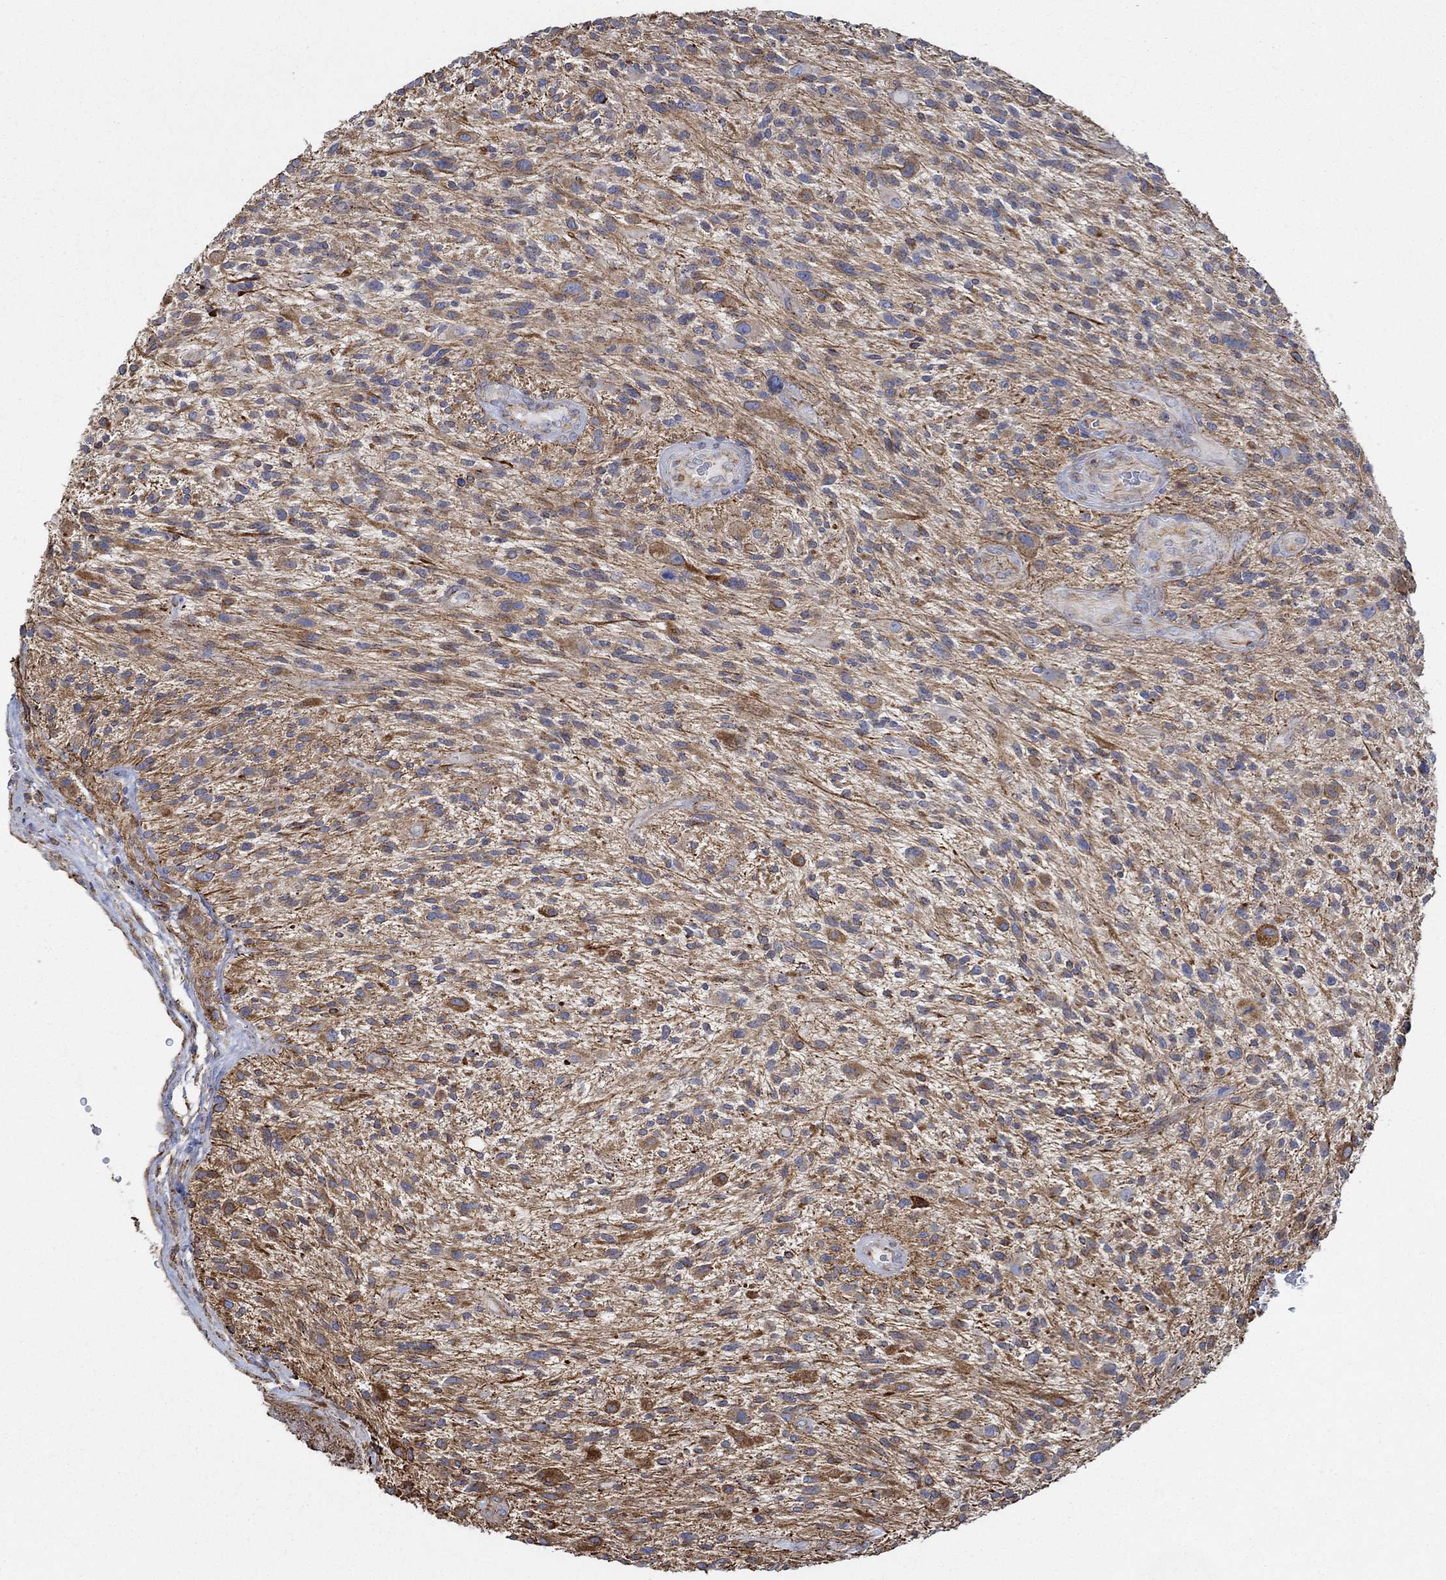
{"staining": {"intensity": "strong", "quantity": "<25%", "location": "cytoplasmic/membranous"}, "tissue": "glioma", "cell_type": "Tumor cells", "image_type": "cancer", "snomed": [{"axis": "morphology", "description": "Glioma, malignant, High grade"}, {"axis": "topography", "description": "Brain"}], "caption": "Protein expression analysis of human malignant high-grade glioma reveals strong cytoplasmic/membranous staining in approximately <25% of tumor cells. The protein of interest is stained brown, and the nuclei are stained in blue (DAB IHC with brightfield microscopy, high magnification).", "gene": "STC2", "patient": {"sex": "male", "age": 47}}